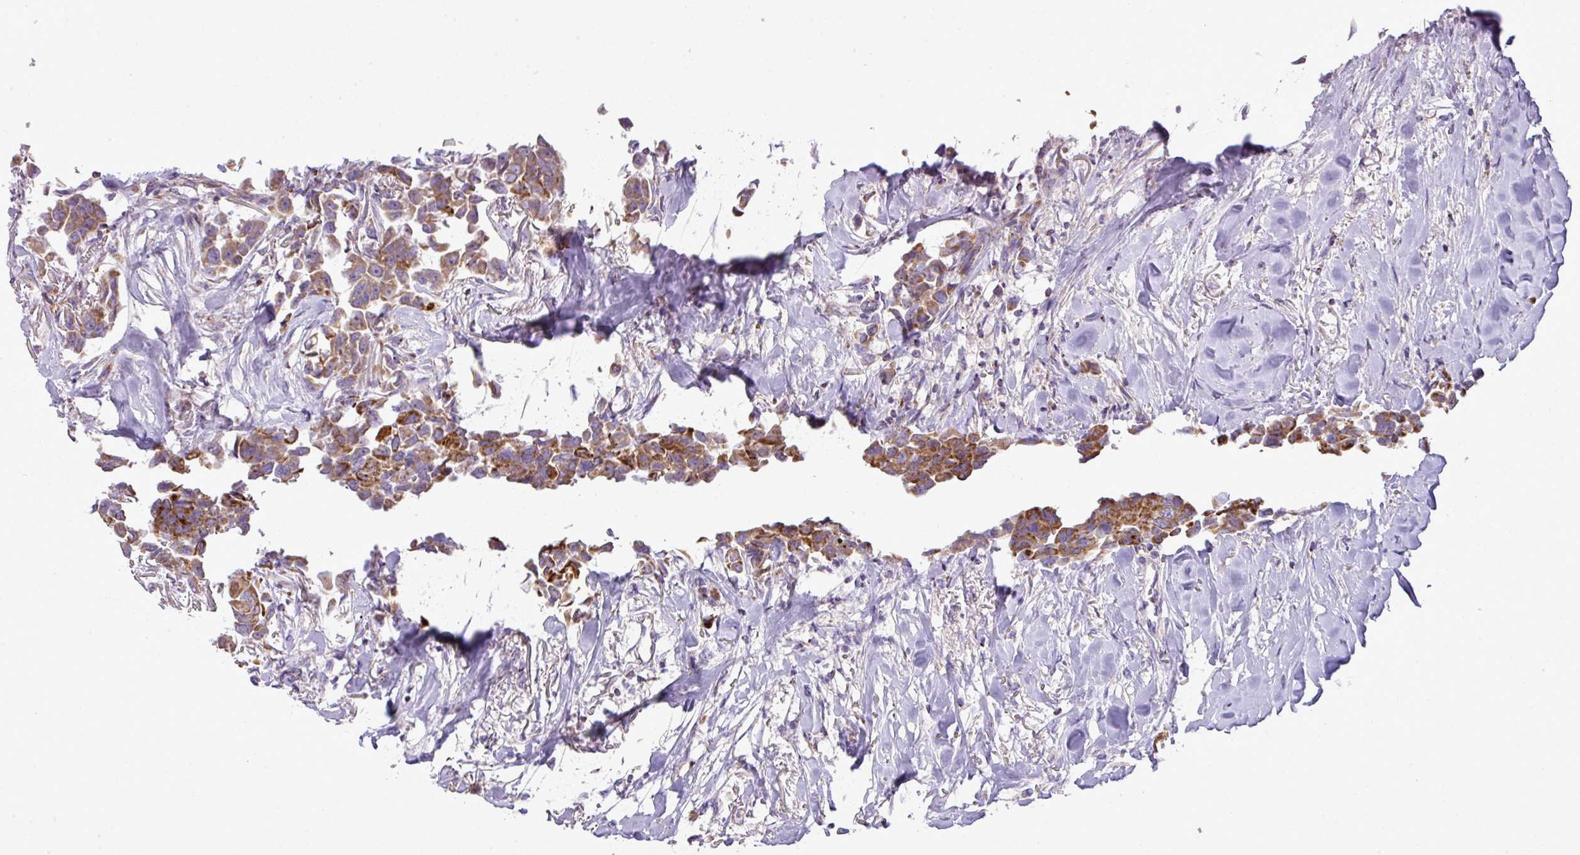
{"staining": {"intensity": "strong", "quantity": ">75%", "location": "cytoplasmic/membranous"}, "tissue": "breast cancer", "cell_type": "Tumor cells", "image_type": "cancer", "snomed": [{"axis": "morphology", "description": "Duct carcinoma"}, {"axis": "topography", "description": "Breast"}], "caption": "A high amount of strong cytoplasmic/membranous staining is identified in approximately >75% of tumor cells in infiltrating ductal carcinoma (breast) tissue.", "gene": "ZNF81", "patient": {"sex": "female", "age": 80}}